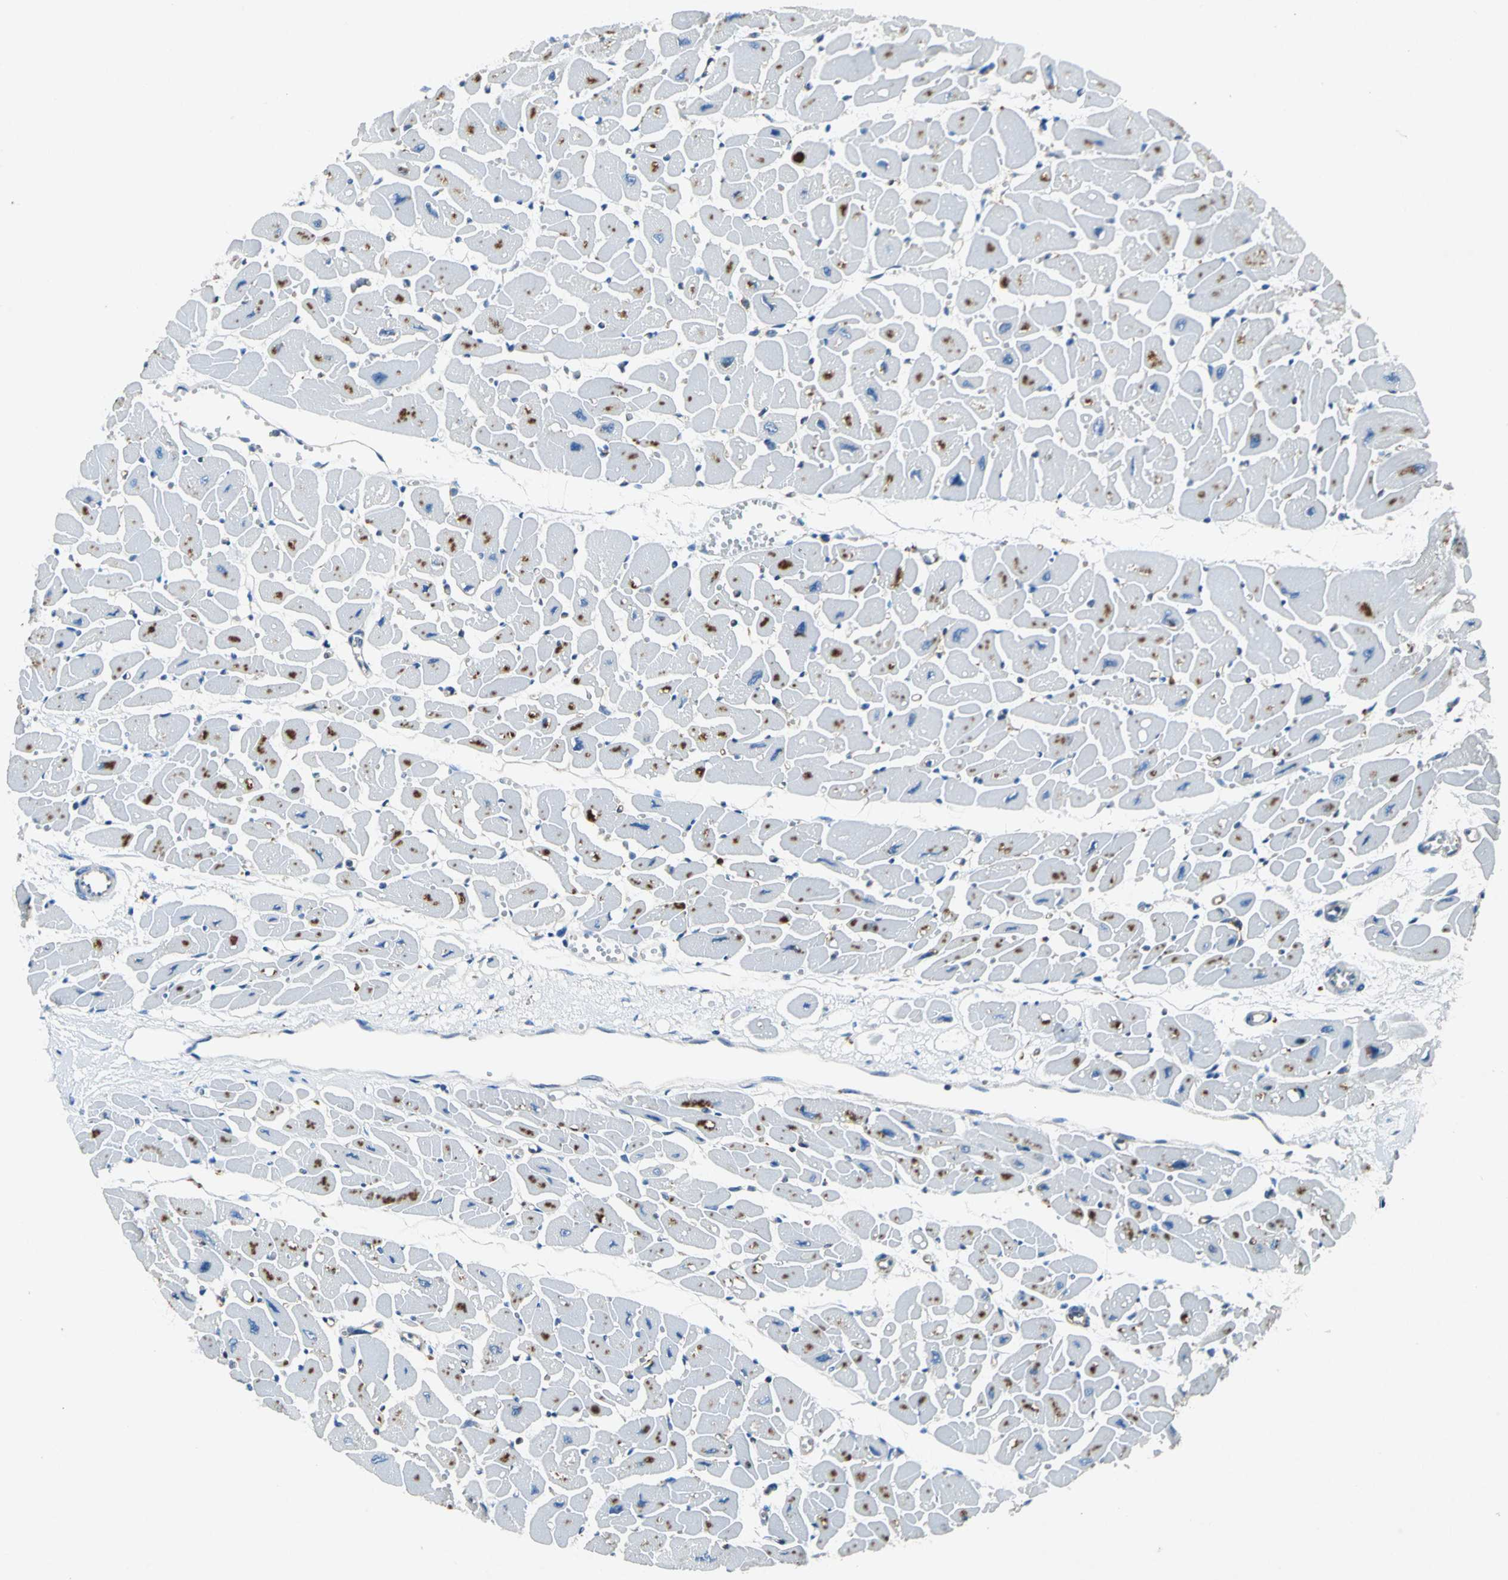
{"staining": {"intensity": "strong", "quantity": "<25%", "location": "cytoplasmic/membranous"}, "tissue": "heart muscle", "cell_type": "Cardiomyocytes", "image_type": "normal", "snomed": [{"axis": "morphology", "description": "Normal tissue, NOS"}, {"axis": "topography", "description": "Heart"}], "caption": "Immunohistochemical staining of benign heart muscle demonstrates <25% levels of strong cytoplasmic/membranous protein staining in approximately <25% of cardiomyocytes.", "gene": "RPS13", "patient": {"sex": "female", "age": 54}}